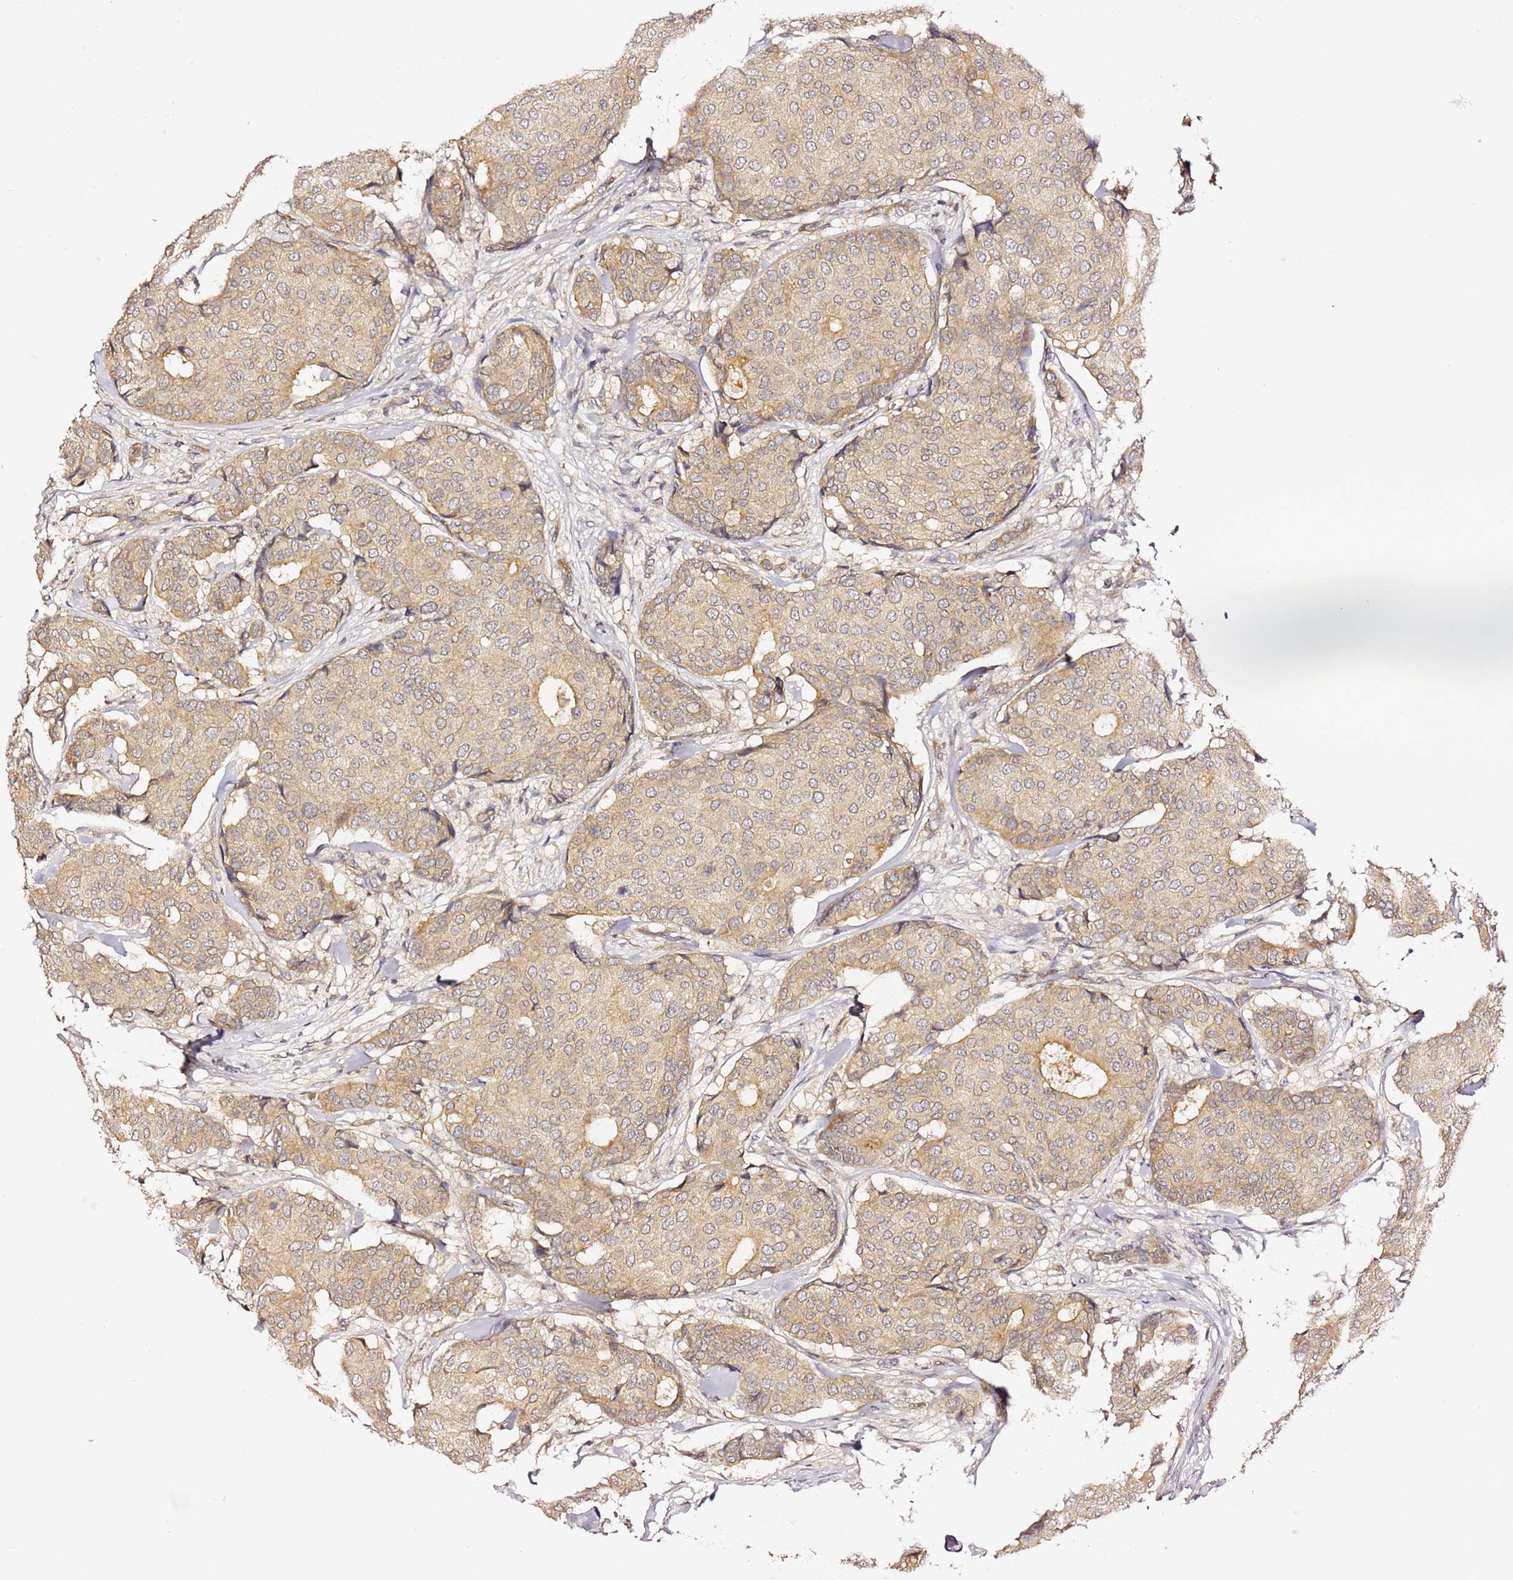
{"staining": {"intensity": "weak", "quantity": ">75%", "location": "cytoplasmic/membranous"}, "tissue": "breast cancer", "cell_type": "Tumor cells", "image_type": "cancer", "snomed": [{"axis": "morphology", "description": "Duct carcinoma"}, {"axis": "topography", "description": "Breast"}], "caption": "Immunohistochemistry histopathology image of neoplastic tissue: human breast infiltrating ductal carcinoma stained using immunohistochemistry (IHC) shows low levels of weak protein expression localized specifically in the cytoplasmic/membranous of tumor cells, appearing as a cytoplasmic/membranous brown color.", "gene": "OSBPL2", "patient": {"sex": "female", "age": 75}}